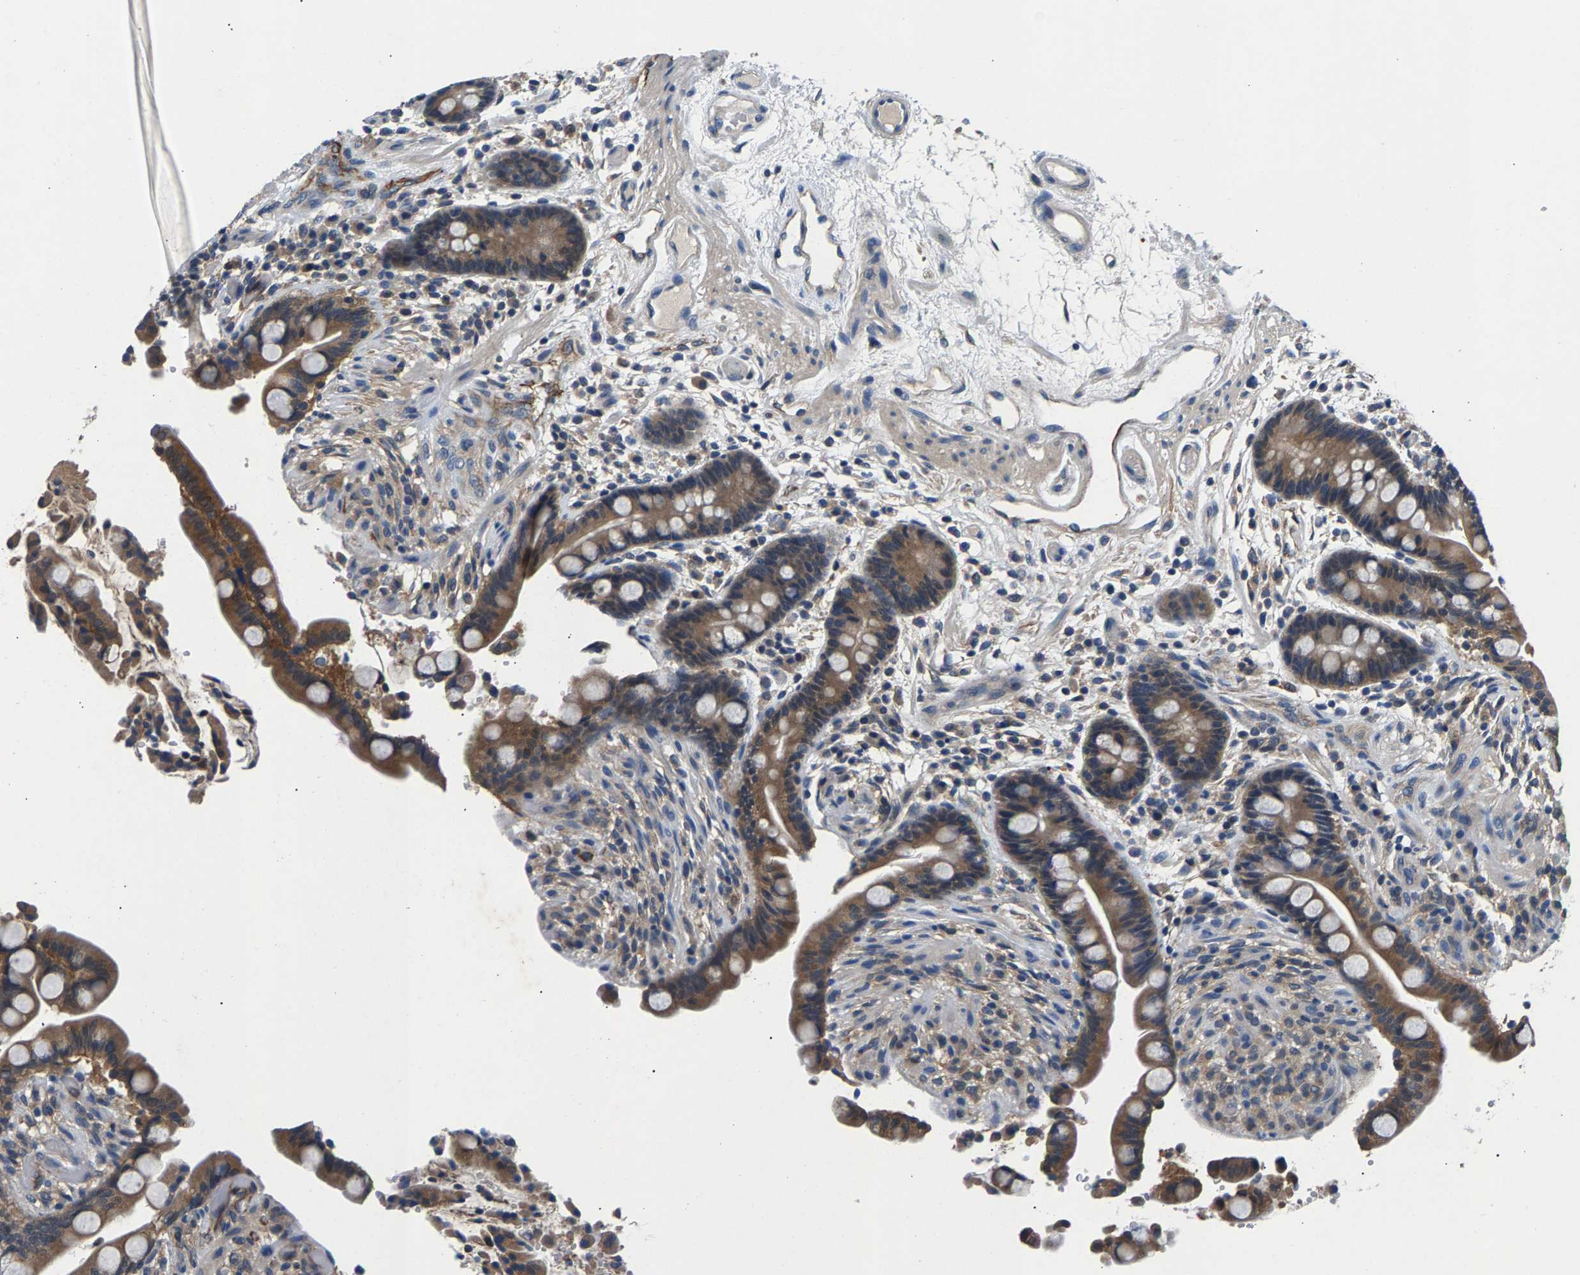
{"staining": {"intensity": "negative", "quantity": "none", "location": "none"}, "tissue": "colon", "cell_type": "Endothelial cells", "image_type": "normal", "snomed": [{"axis": "morphology", "description": "Normal tissue, NOS"}, {"axis": "topography", "description": "Colon"}], "caption": "Histopathology image shows no significant protein positivity in endothelial cells of benign colon. (Brightfield microscopy of DAB immunohistochemistry at high magnification).", "gene": "NT5C", "patient": {"sex": "male", "age": 73}}